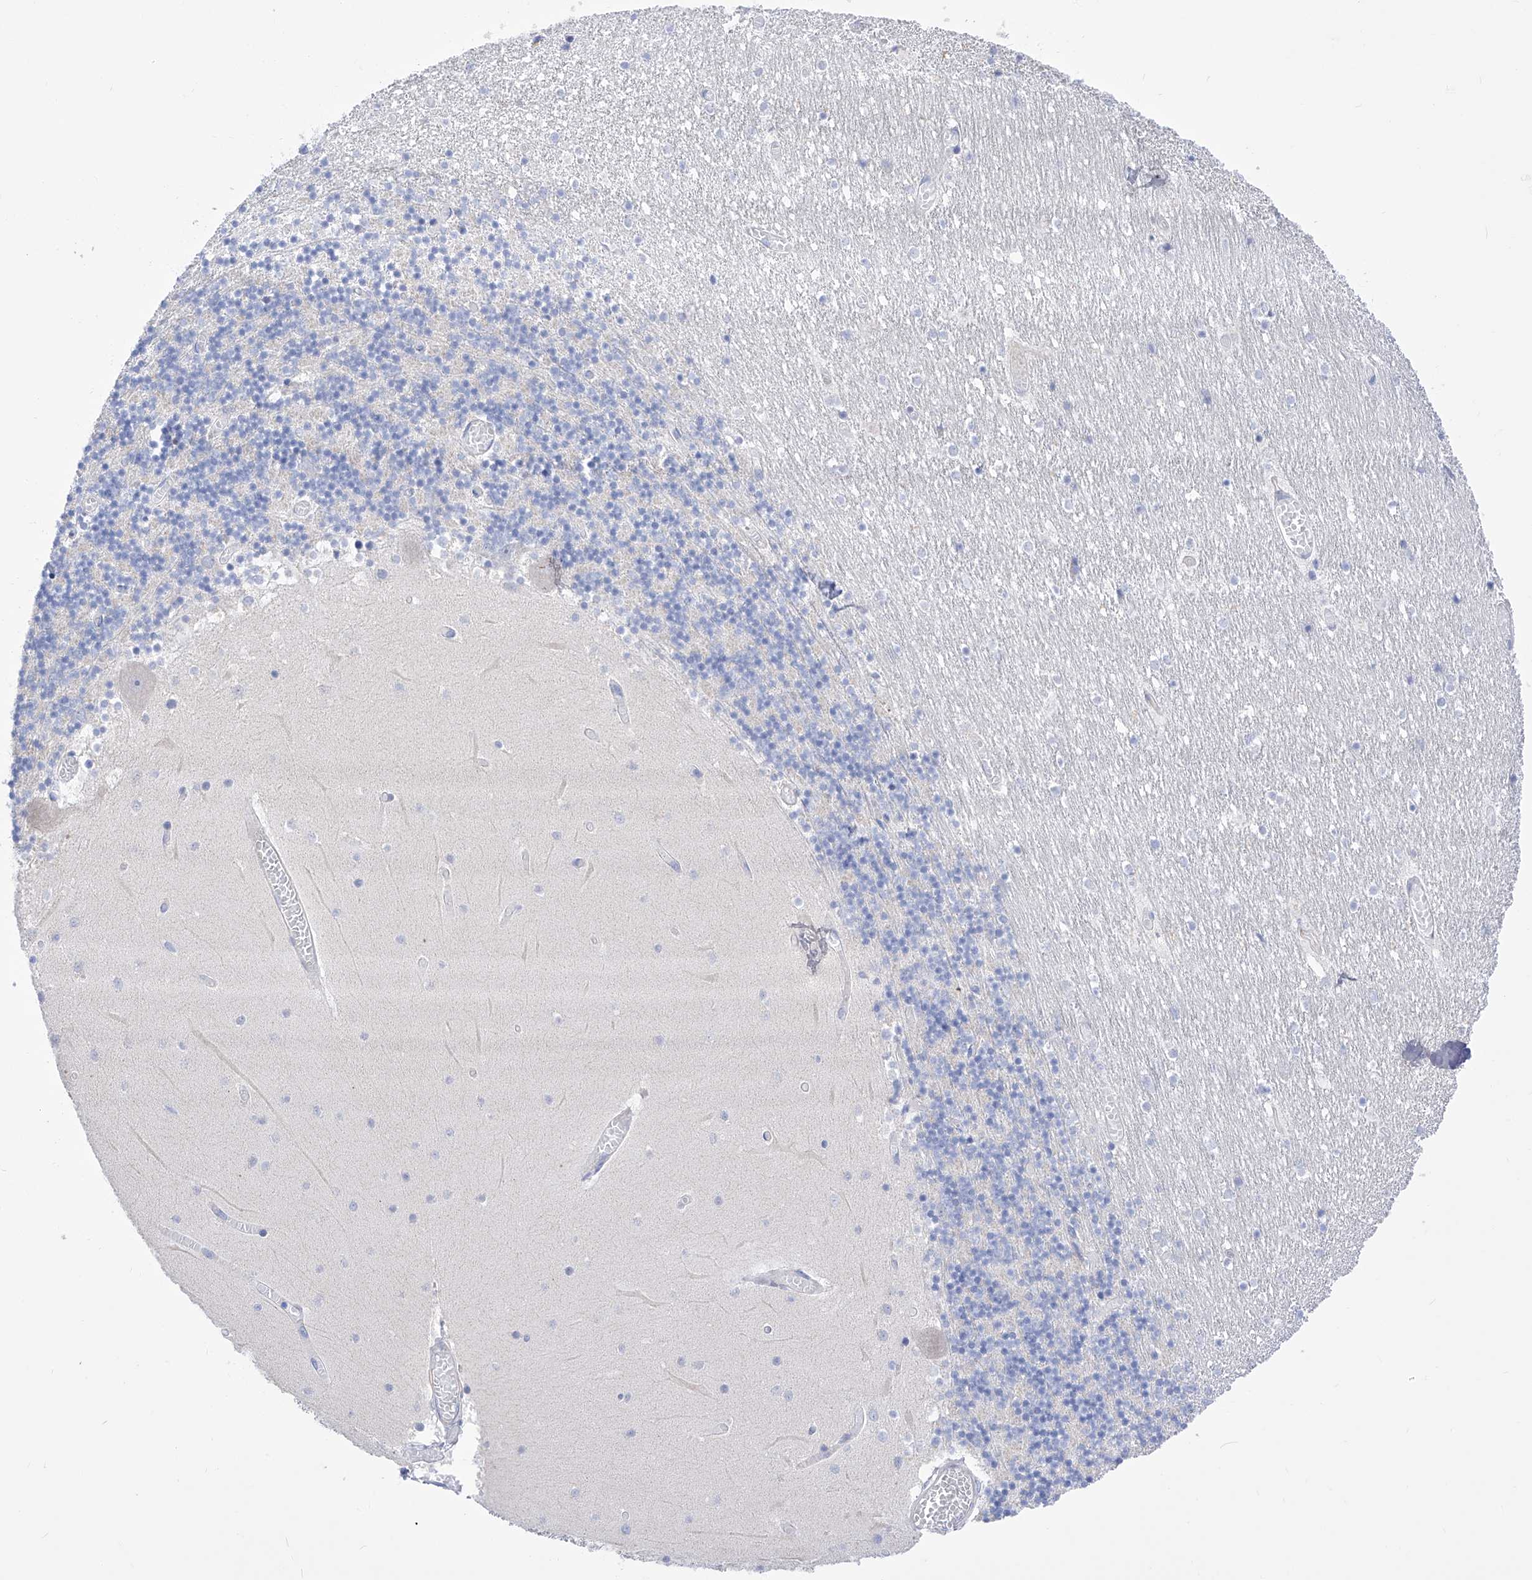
{"staining": {"intensity": "negative", "quantity": "none", "location": "none"}, "tissue": "cerebellum", "cell_type": "Cells in granular layer", "image_type": "normal", "snomed": [{"axis": "morphology", "description": "Normal tissue, NOS"}, {"axis": "topography", "description": "Cerebellum"}], "caption": "An immunohistochemistry (IHC) image of normal cerebellum is shown. There is no staining in cells in granular layer of cerebellum. (Immunohistochemistry, brightfield microscopy, high magnification).", "gene": "FLG", "patient": {"sex": "female", "age": 28}}